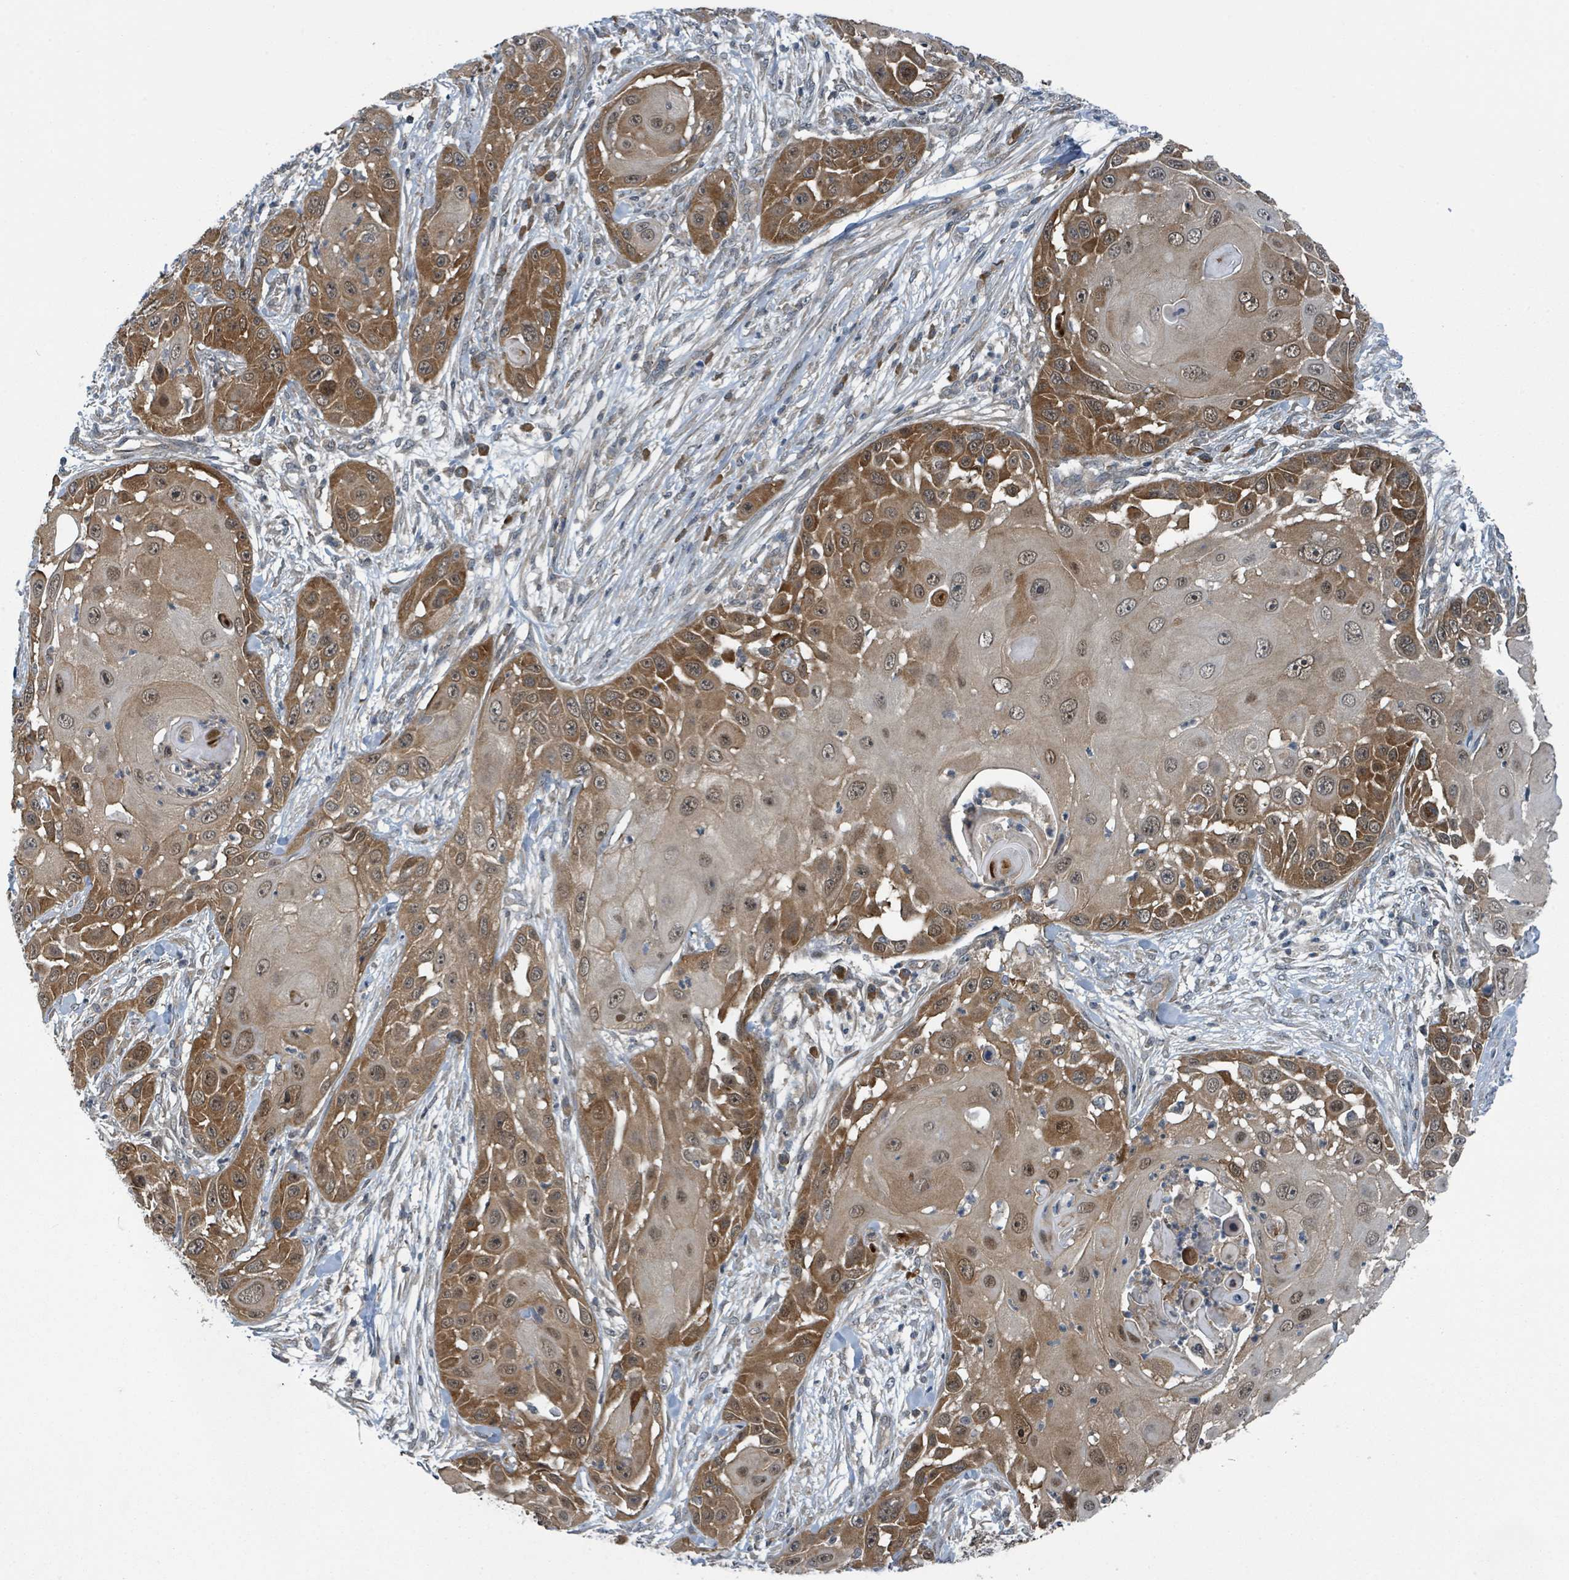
{"staining": {"intensity": "moderate", "quantity": ">75%", "location": "cytoplasmic/membranous,nuclear"}, "tissue": "skin cancer", "cell_type": "Tumor cells", "image_type": "cancer", "snomed": [{"axis": "morphology", "description": "Squamous cell carcinoma, NOS"}, {"axis": "topography", "description": "Skin"}], "caption": "Human squamous cell carcinoma (skin) stained with a protein marker reveals moderate staining in tumor cells.", "gene": "GOLGA7", "patient": {"sex": "female", "age": 44}}